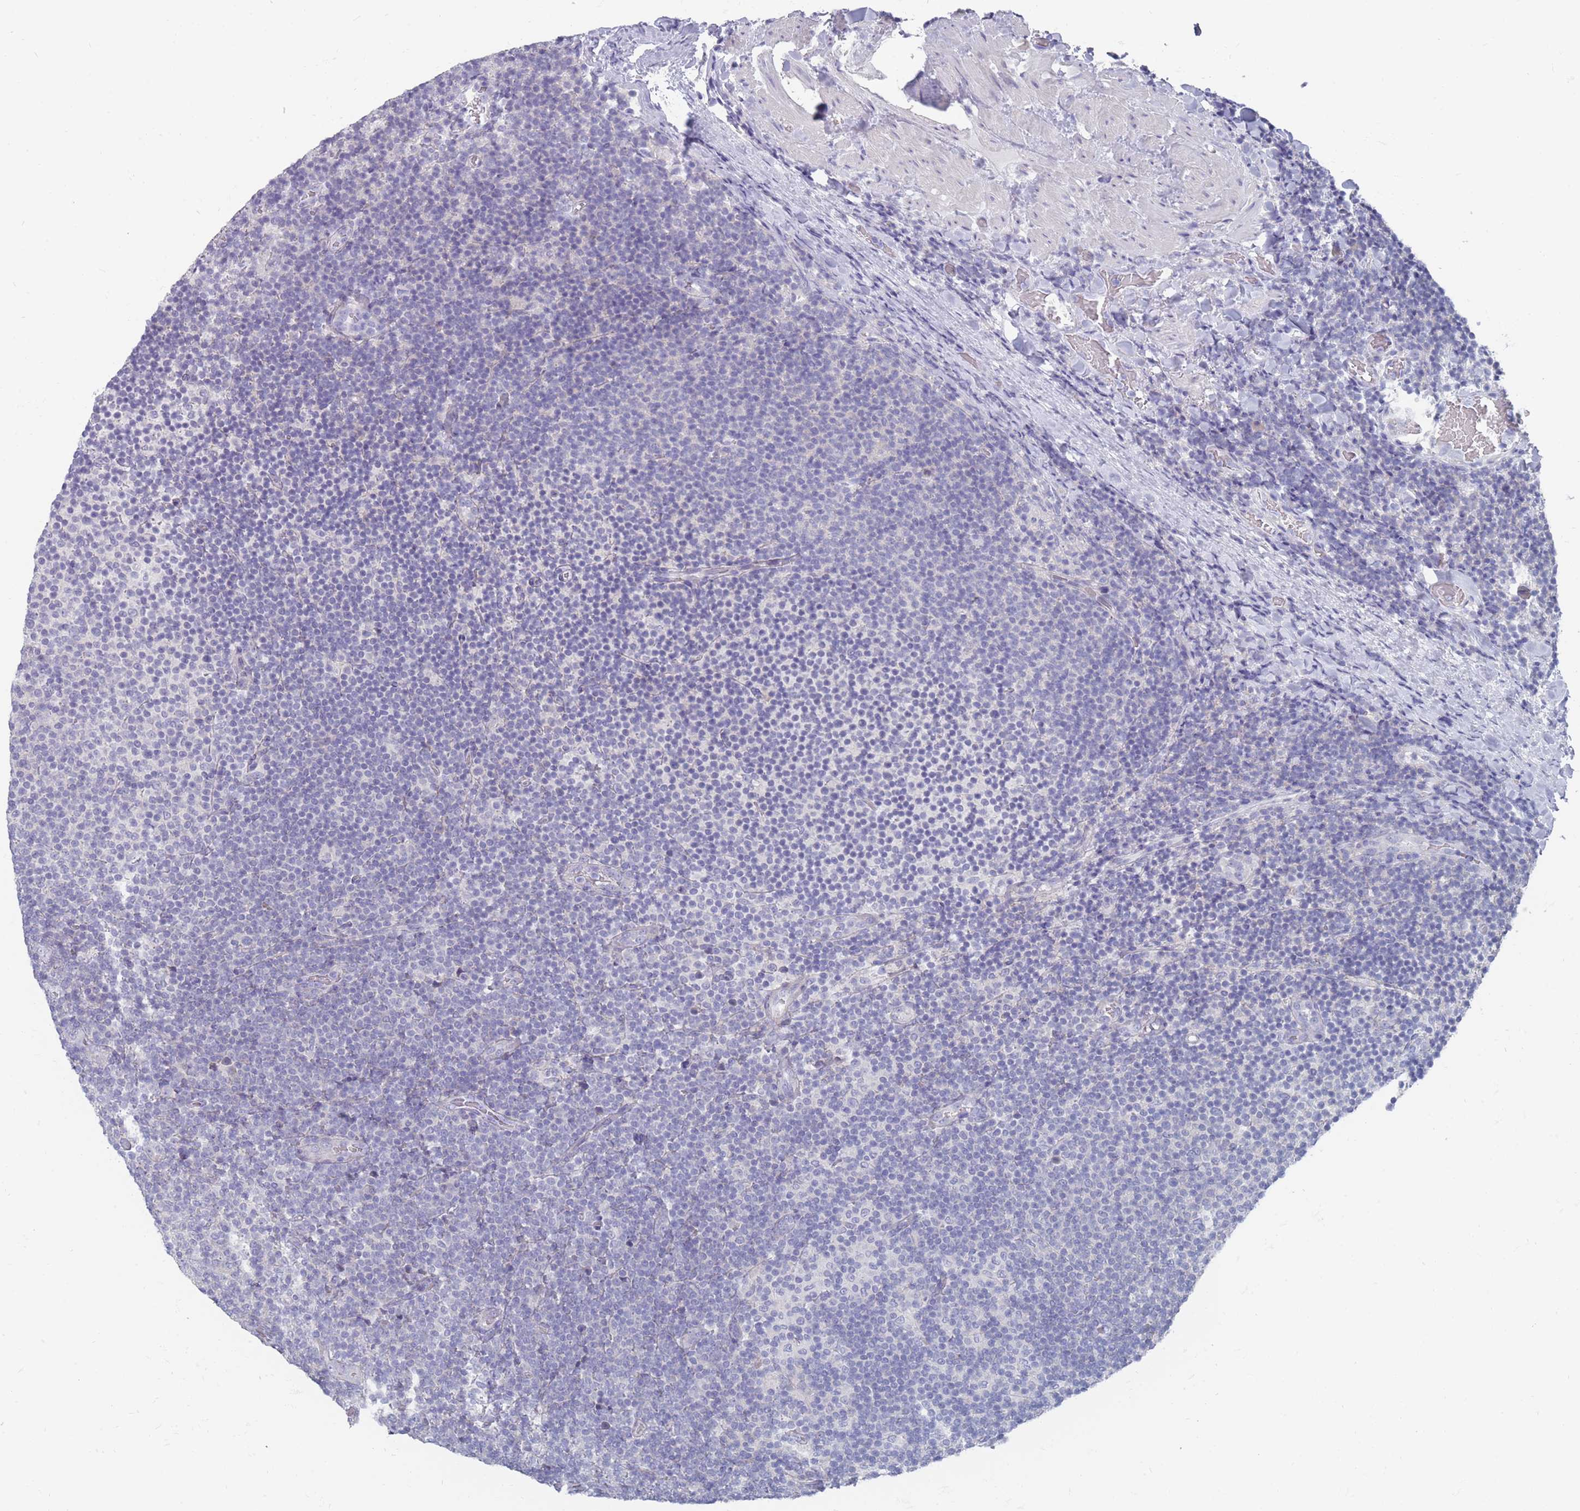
{"staining": {"intensity": "negative", "quantity": "none", "location": "none"}, "tissue": "lymphoma", "cell_type": "Tumor cells", "image_type": "cancer", "snomed": [{"axis": "morphology", "description": "Malignant lymphoma, non-Hodgkin's type, Low grade"}, {"axis": "topography", "description": "Lymph node"}], "caption": "There is no significant staining in tumor cells of lymphoma.", "gene": "PIGU", "patient": {"sex": "male", "age": 66}}